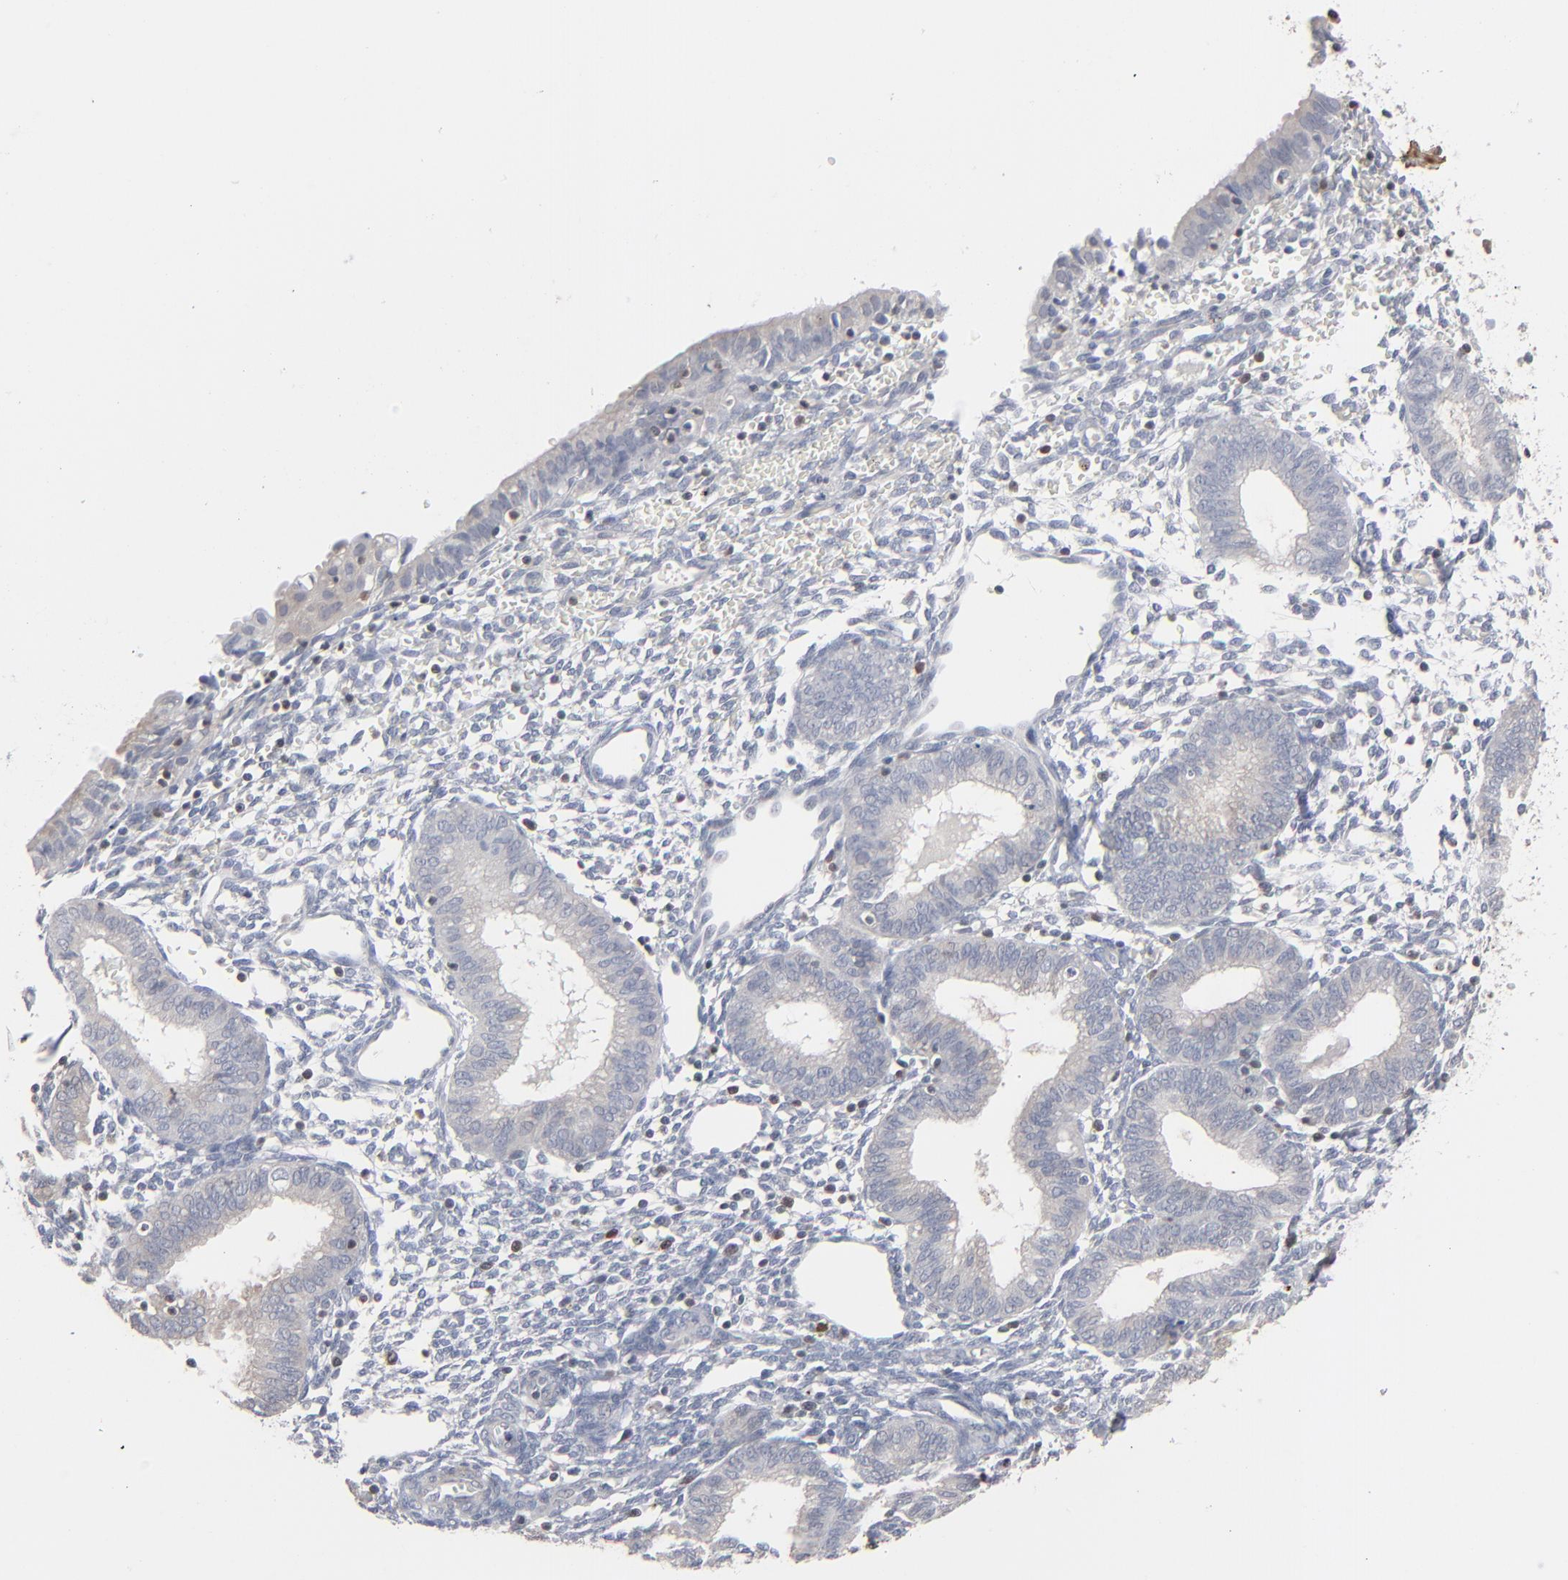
{"staining": {"intensity": "negative", "quantity": "none", "location": "none"}, "tissue": "endometrium", "cell_type": "Cells in endometrial stroma", "image_type": "normal", "snomed": [{"axis": "morphology", "description": "Normal tissue, NOS"}, {"axis": "topography", "description": "Endometrium"}], "caption": "A high-resolution micrograph shows immunohistochemistry staining of normal endometrium, which shows no significant expression in cells in endometrial stroma. (Brightfield microscopy of DAB (3,3'-diaminobenzidine) immunohistochemistry (IHC) at high magnification).", "gene": "STAT4", "patient": {"sex": "female", "age": 61}}